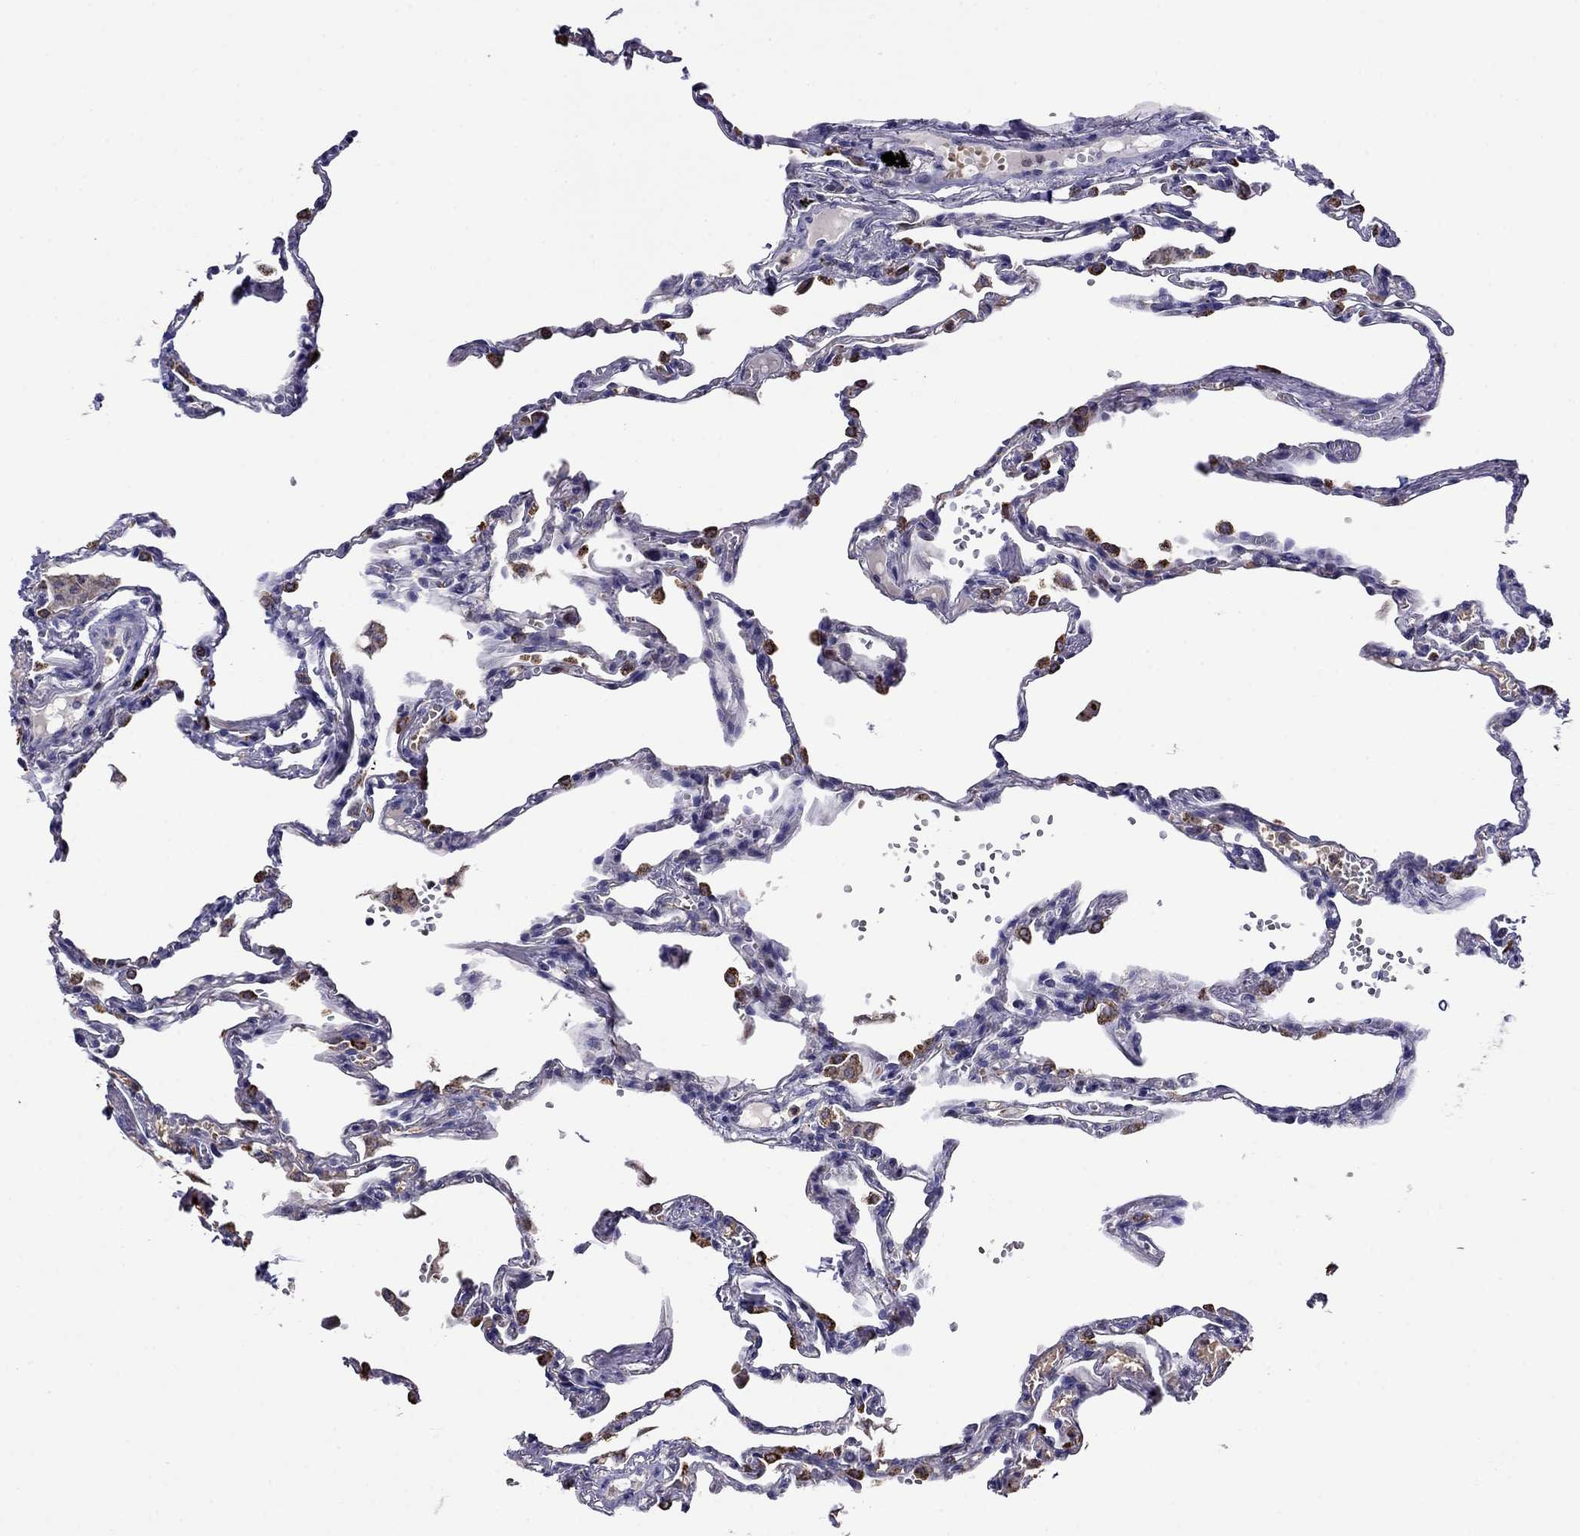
{"staining": {"intensity": "negative", "quantity": "none", "location": "none"}, "tissue": "lung", "cell_type": "Alveolar cells", "image_type": "normal", "snomed": [{"axis": "morphology", "description": "Normal tissue, NOS"}, {"axis": "topography", "description": "Lung"}], "caption": "Immunohistochemistry (IHC) micrograph of benign lung: lung stained with DAB exhibits no significant protein staining in alveolar cells. (DAB immunohistochemistry (IHC) visualized using brightfield microscopy, high magnification).", "gene": "SCG2", "patient": {"sex": "male", "age": 78}}